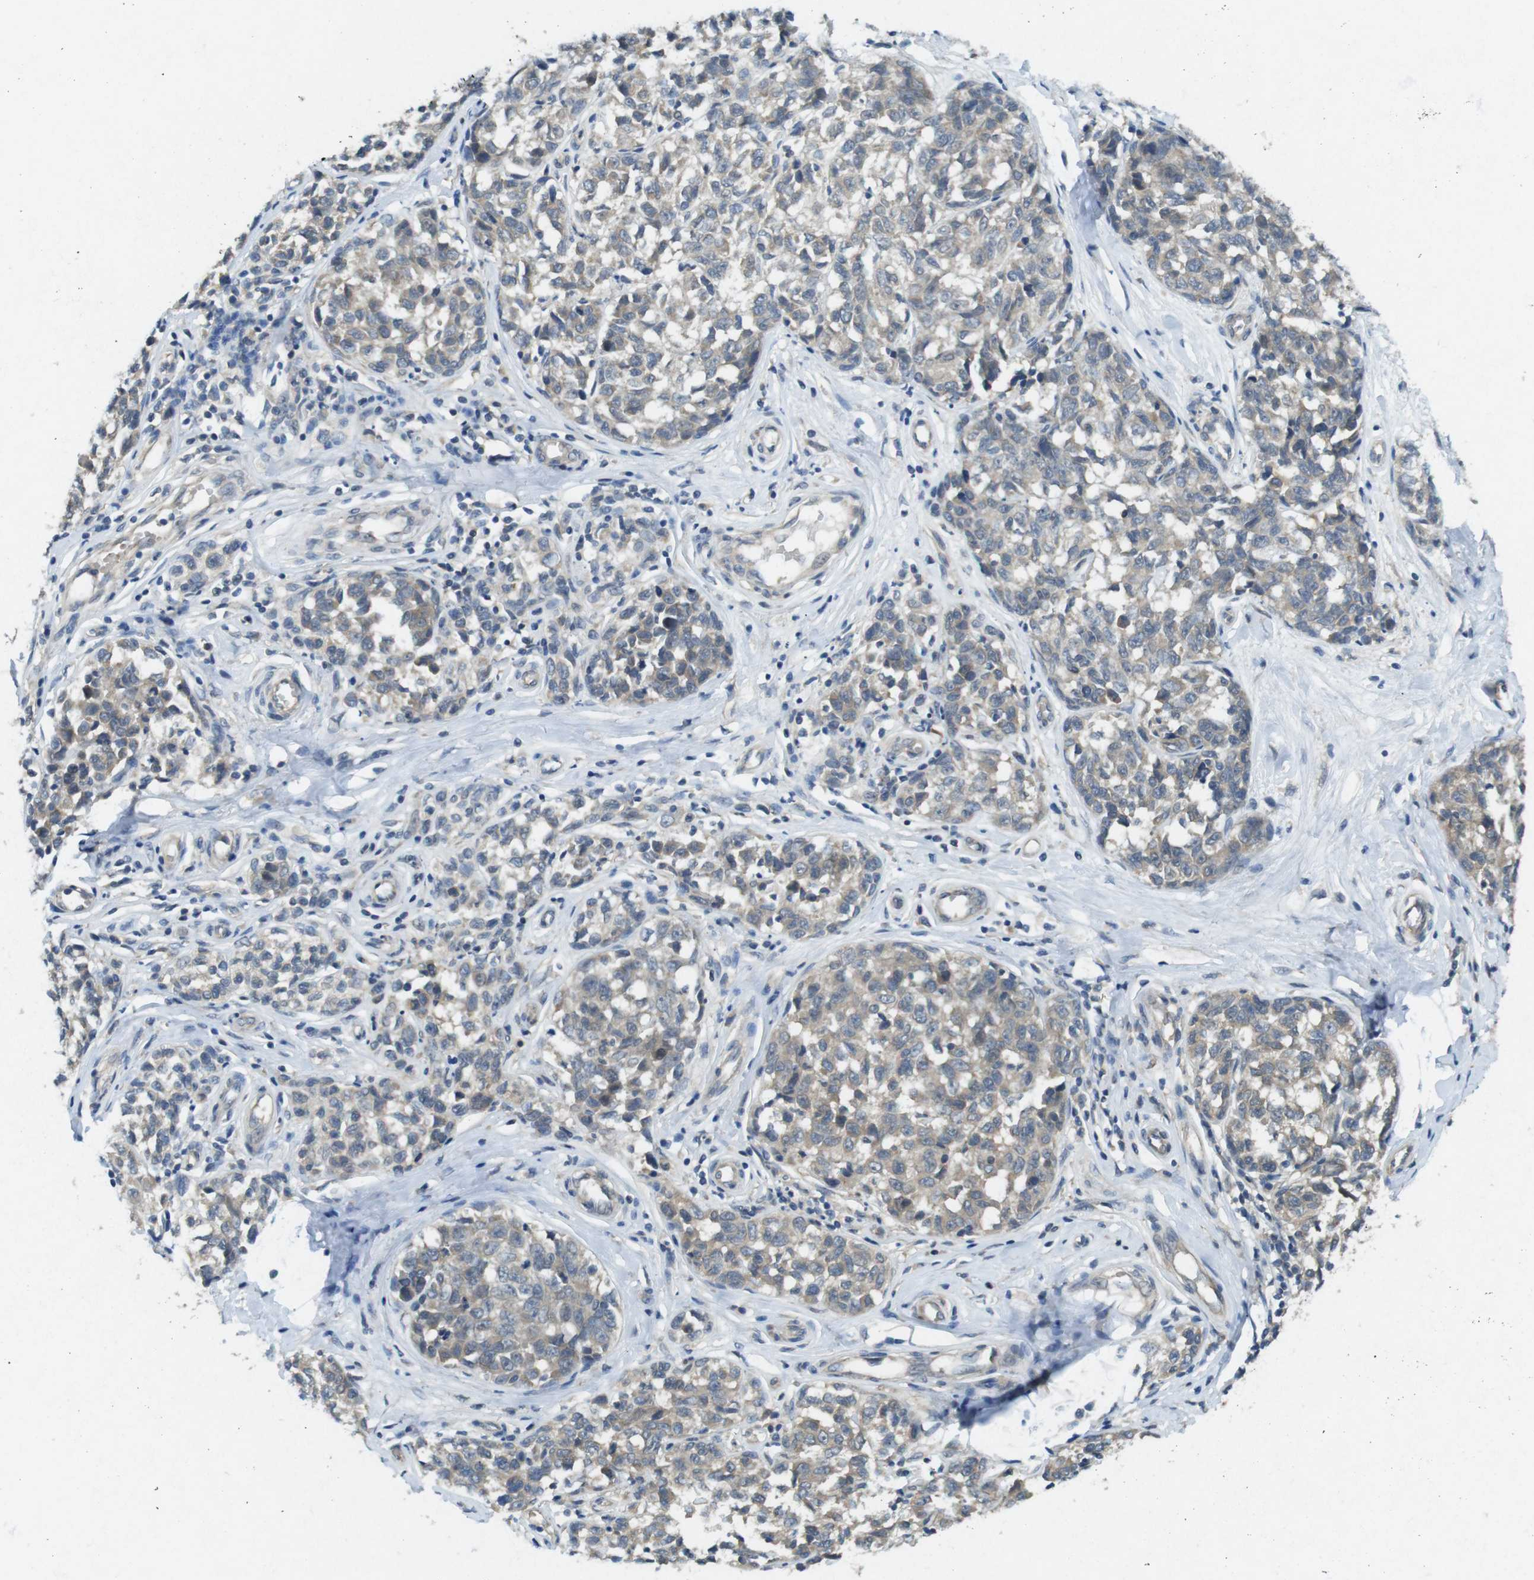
{"staining": {"intensity": "weak", "quantity": "25%-75%", "location": "cytoplasmic/membranous"}, "tissue": "melanoma", "cell_type": "Tumor cells", "image_type": "cancer", "snomed": [{"axis": "morphology", "description": "Malignant melanoma, NOS"}, {"axis": "topography", "description": "Skin"}], "caption": "An image of human malignant melanoma stained for a protein demonstrates weak cytoplasmic/membranous brown staining in tumor cells.", "gene": "SUGT1", "patient": {"sex": "female", "age": 64}}